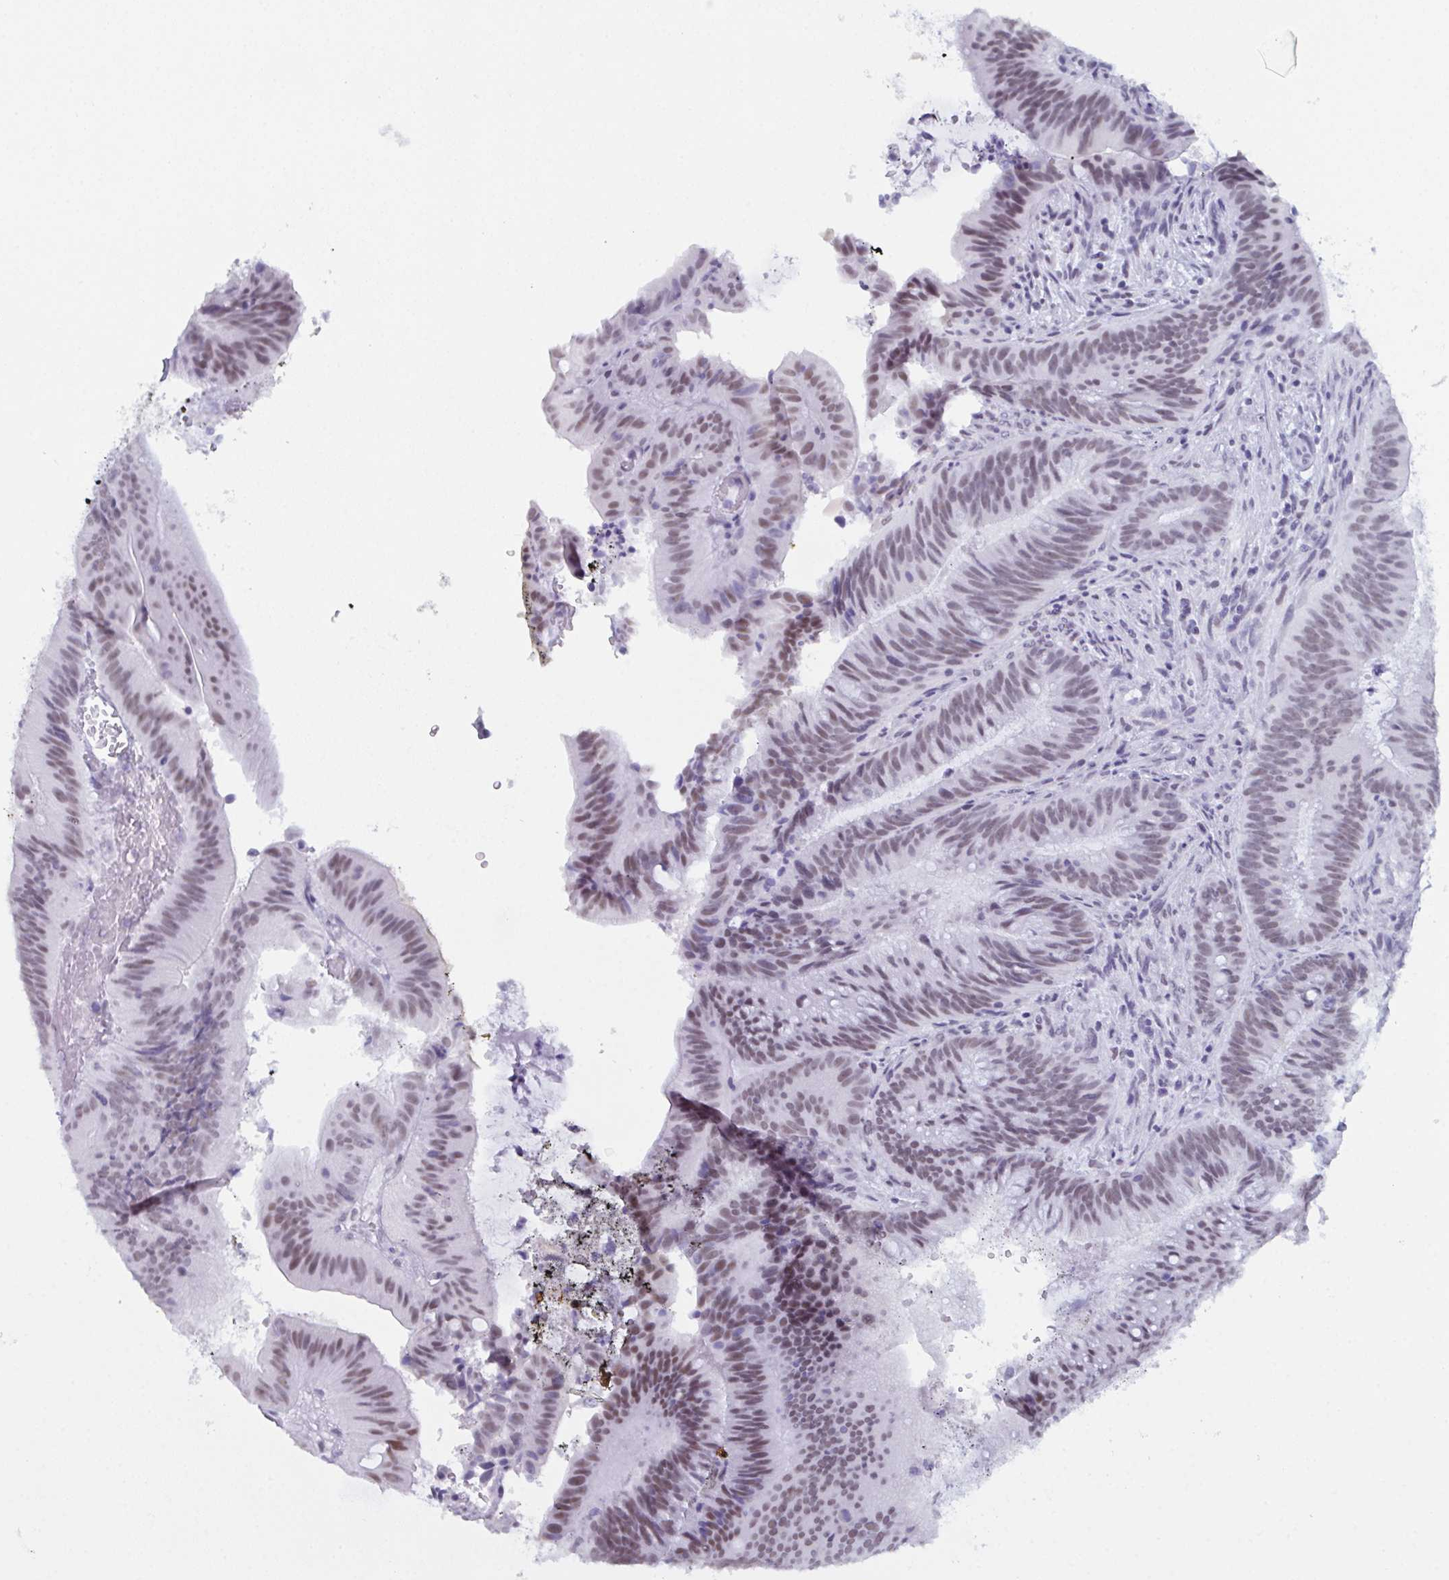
{"staining": {"intensity": "weak", "quantity": "25%-75%", "location": "nuclear"}, "tissue": "colorectal cancer", "cell_type": "Tumor cells", "image_type": "cancer", "snomed": [{"axis": "morphology", "description": "Adenocarcinoma, NOS"}, {"axis": "topography", "description": "Colon"}], "caption": "Colorectal cancer (adenocarcinoma) stained for a protein displays weak nuclear positivity in tumor cells. (Brightfield microscopy of DAB IHC at high magnification).", "gene": "RBM7", "patient": {"sex": "female", "age": 43}}